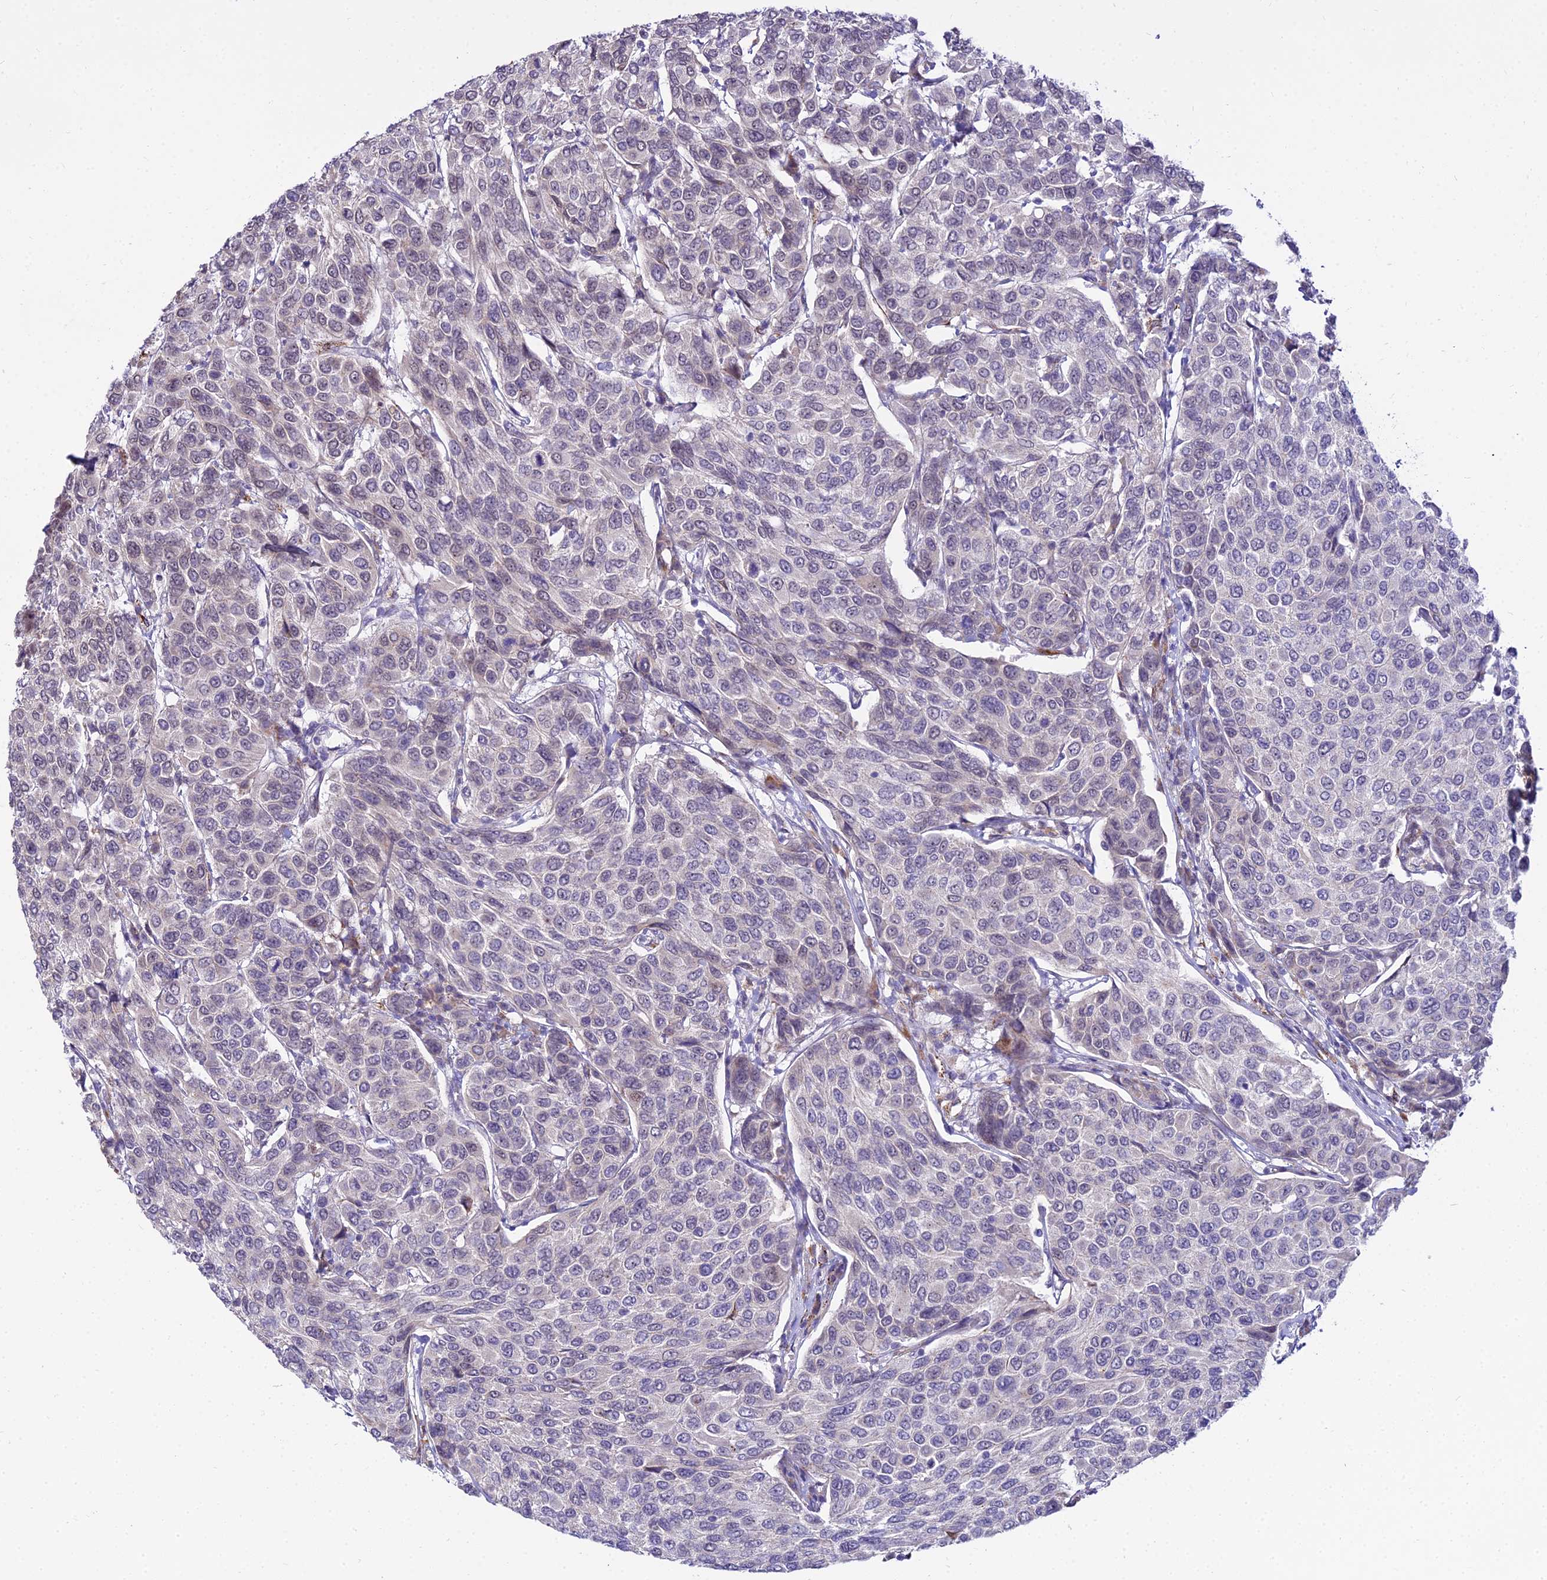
{"staining": {"intensity": "negative", "quantity": "none", "location": "none"}, "tissue": "breast cancer", "cell_type": "Tumor cells", "image_type": "cancer", "snomed": [{"axis": "morphology", "description": "Duct carcinoma"}, {"axis": "topography", "description": "Breast"}], "caption": "Histopathology image shows no protein expression in tumor cells of breast cancer (invasive ductal carcinoma) tissue.", "gene": "C6orf163", "patient": {"sex": "female", "age": 55}}